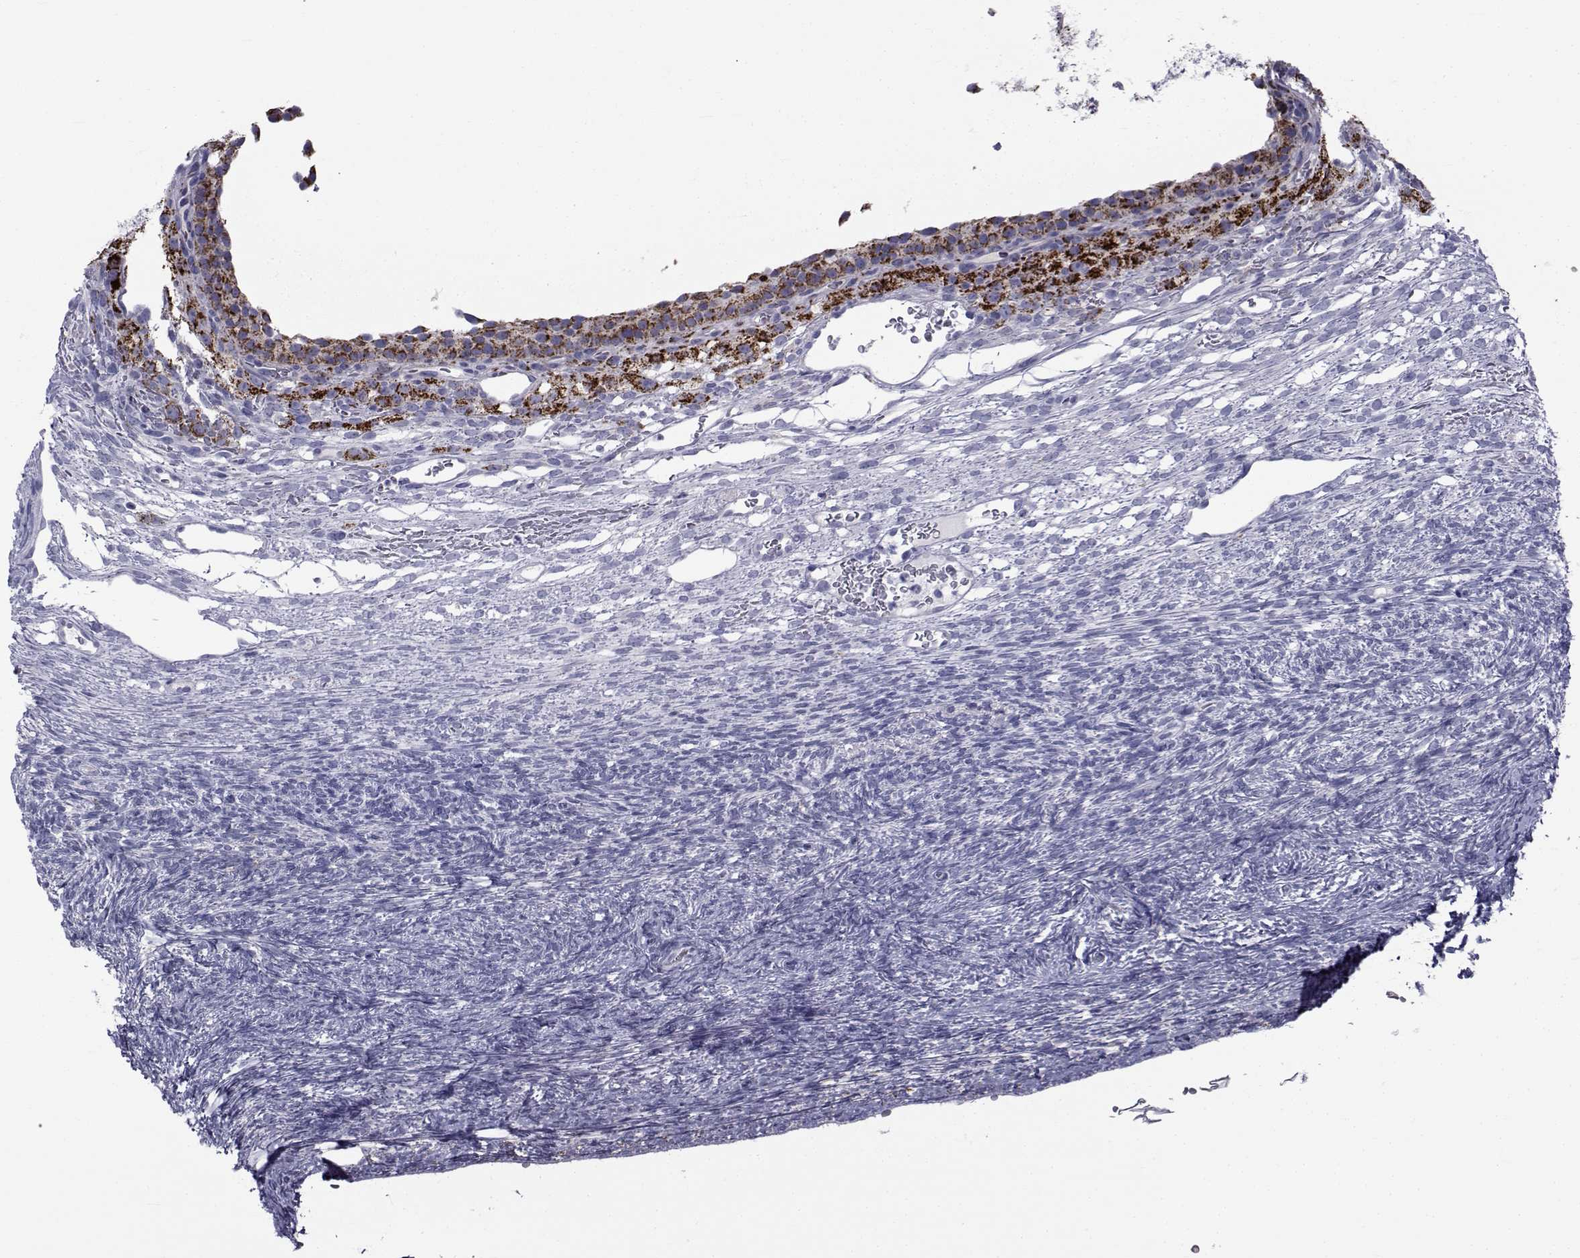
{"staining": {"intensity": "strong", "quantity": ">75%", "location": "cytoplasmic/membranous"}, "tissue": "ovary", "cell_type": "Follicle cells", "image_type": "normal", "snomed": [{"axis": "morphology", "description": "Normal tissue, NOS"}, {"axis": "topography", "description": "Ovary"}], "caption": "Ovary stained with immunohistochemistry reveals strong cytoplasmic/membranous positivity in about >75% of follicle cells.", "gene": "FDXR", "patient": {"sex": "female", "age": 34}}